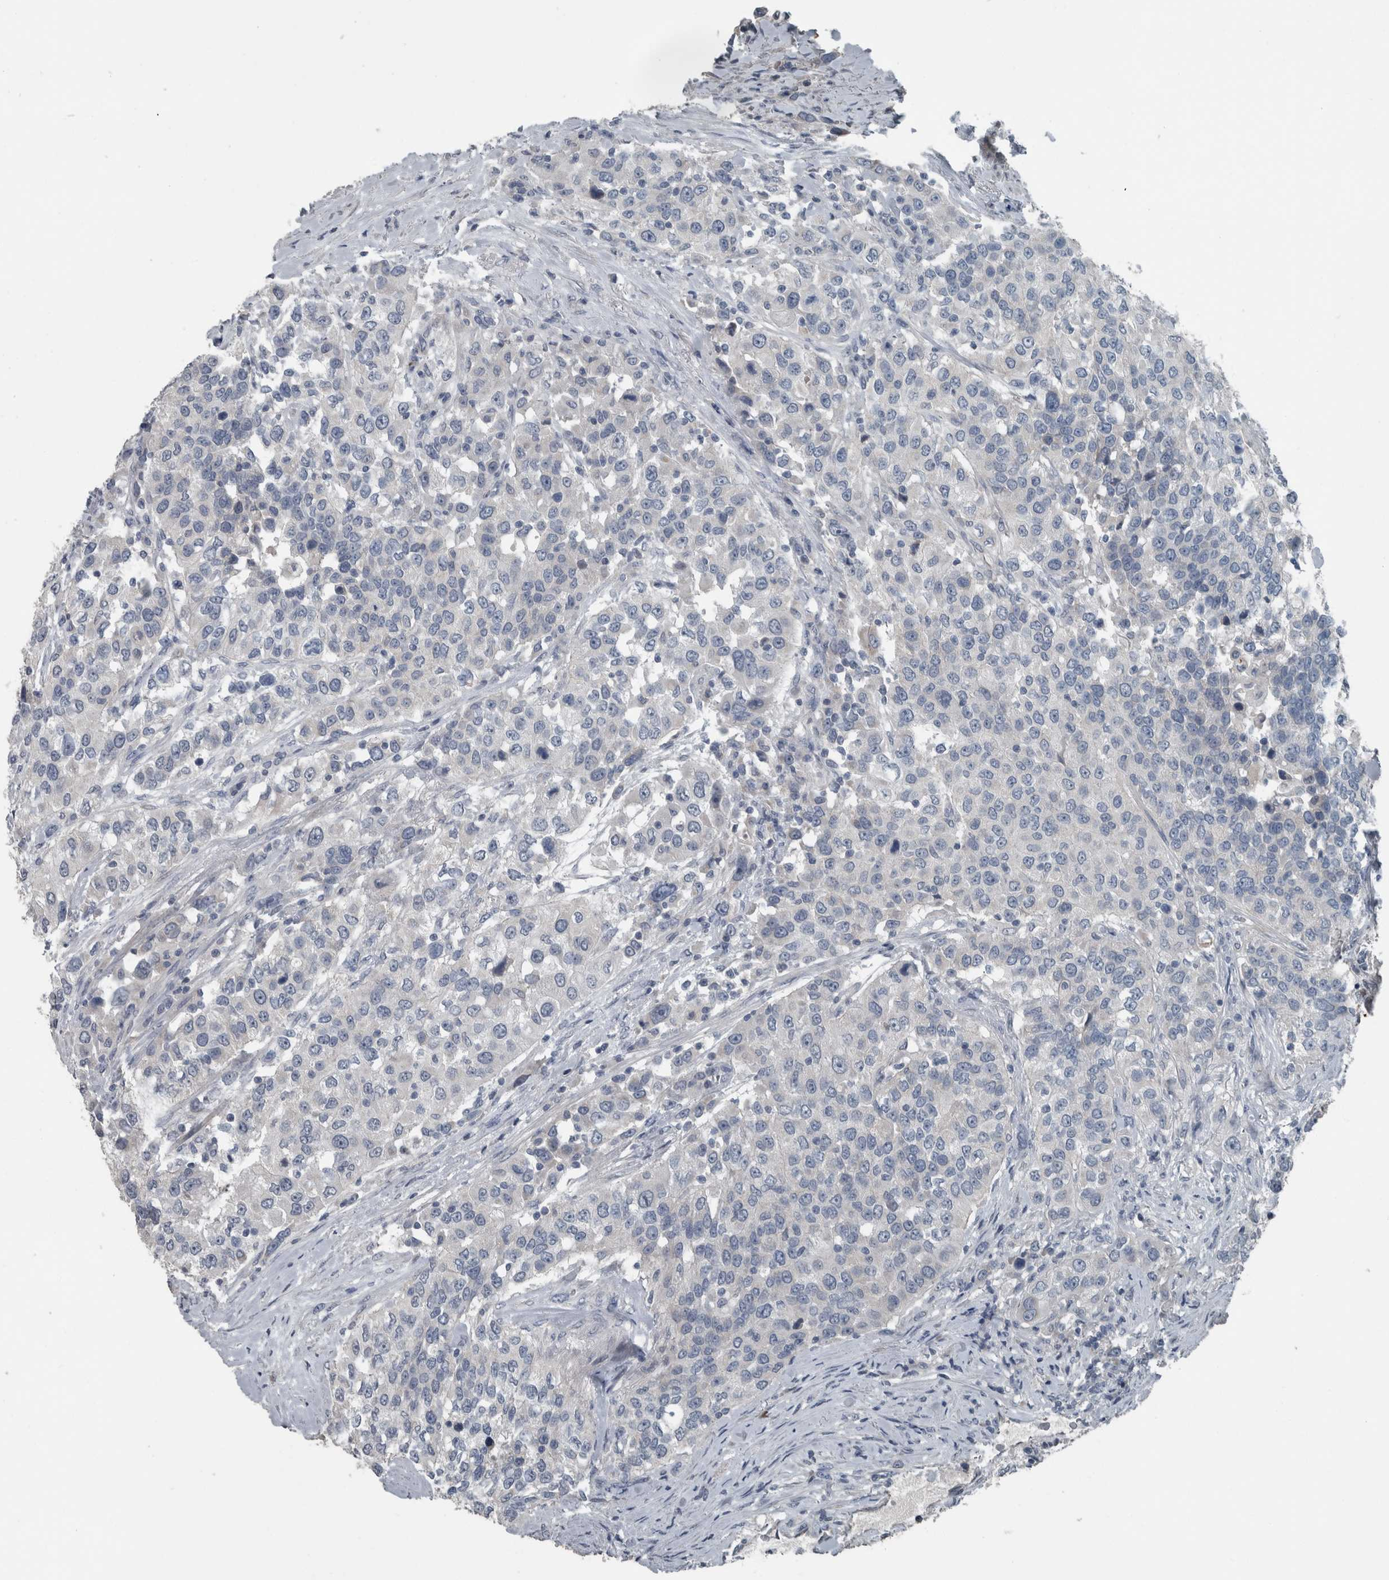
{"staining": {"intensity": "negative", "quantity": "none", "location": "none"}, "tissue": "urothelial cancer", "cell_type": "Tumor cells", "image_type": "cancer", "snomed": [{"axis": "morphology", "description": "Urothelial carcinoma, High grade"}, {"axis": "topography", "description": "Urinary bladder"}], "caption": "Immunohistochemistry (IHC) image of human high-grade urothelial carcinoma stained for a protein (brown), which demonstrates no positivity in tumor cells.", "gene": "KRT20", "patient": {"sex": "female", "age": 80}}